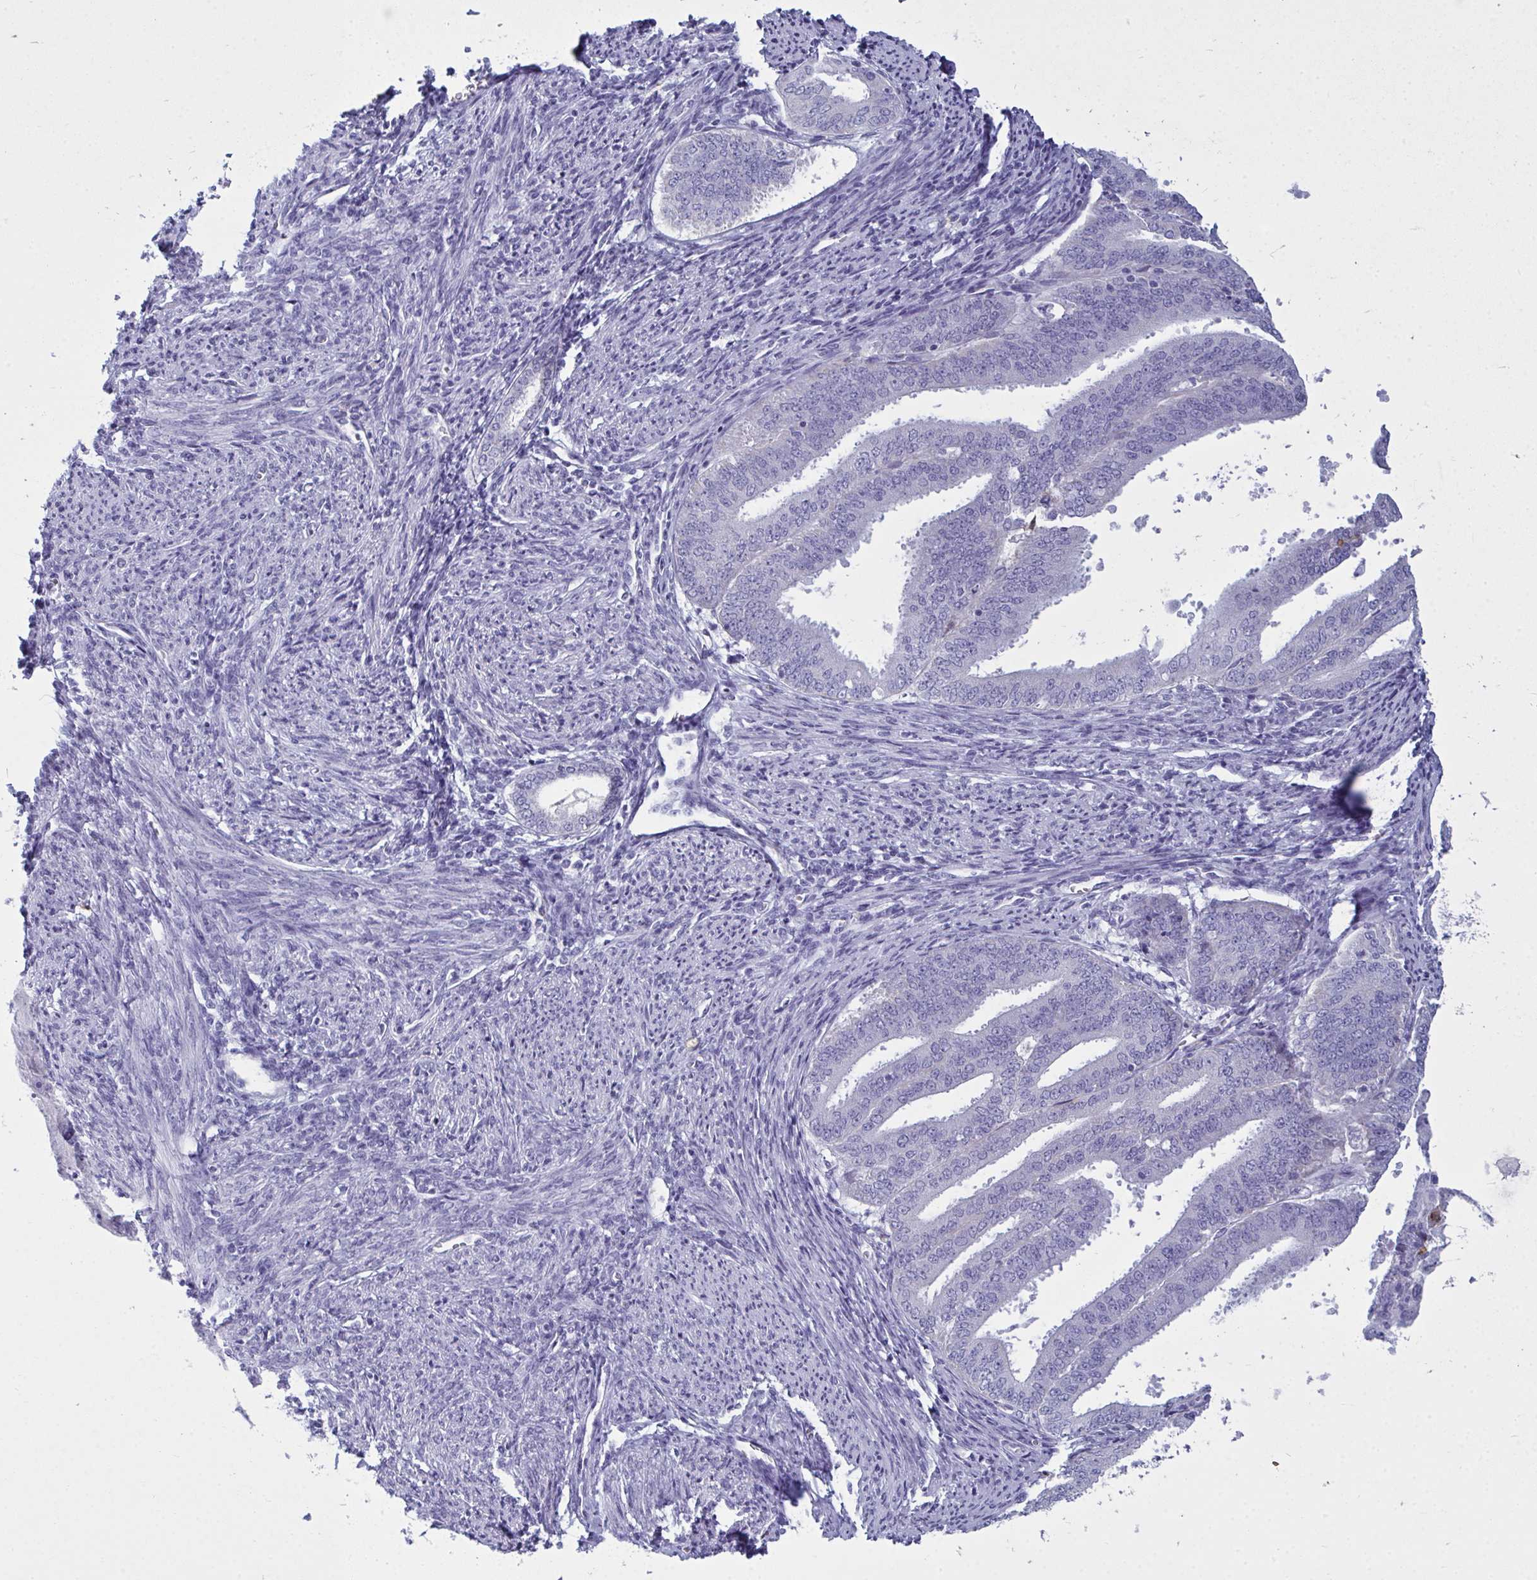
{"staining": {"intensity": "negative", "quantity": "none", "location": "none"}, "tissue": "endometrial cancer", "cell_type": "Tumor cells", "image_type": "cancer", "snomed": [{"axis": "morphology", "description": "Adenocarcinoma, NOS"}, {"axis": "topography", "description": "Endometrium"}], "caption": "Tumor cells show no significant positivity in endometrial adenocarcinoma. Nuclei are stained in blue.", "gene": "SERPINB10", "patient": {"sex": "female", "age": 63}}